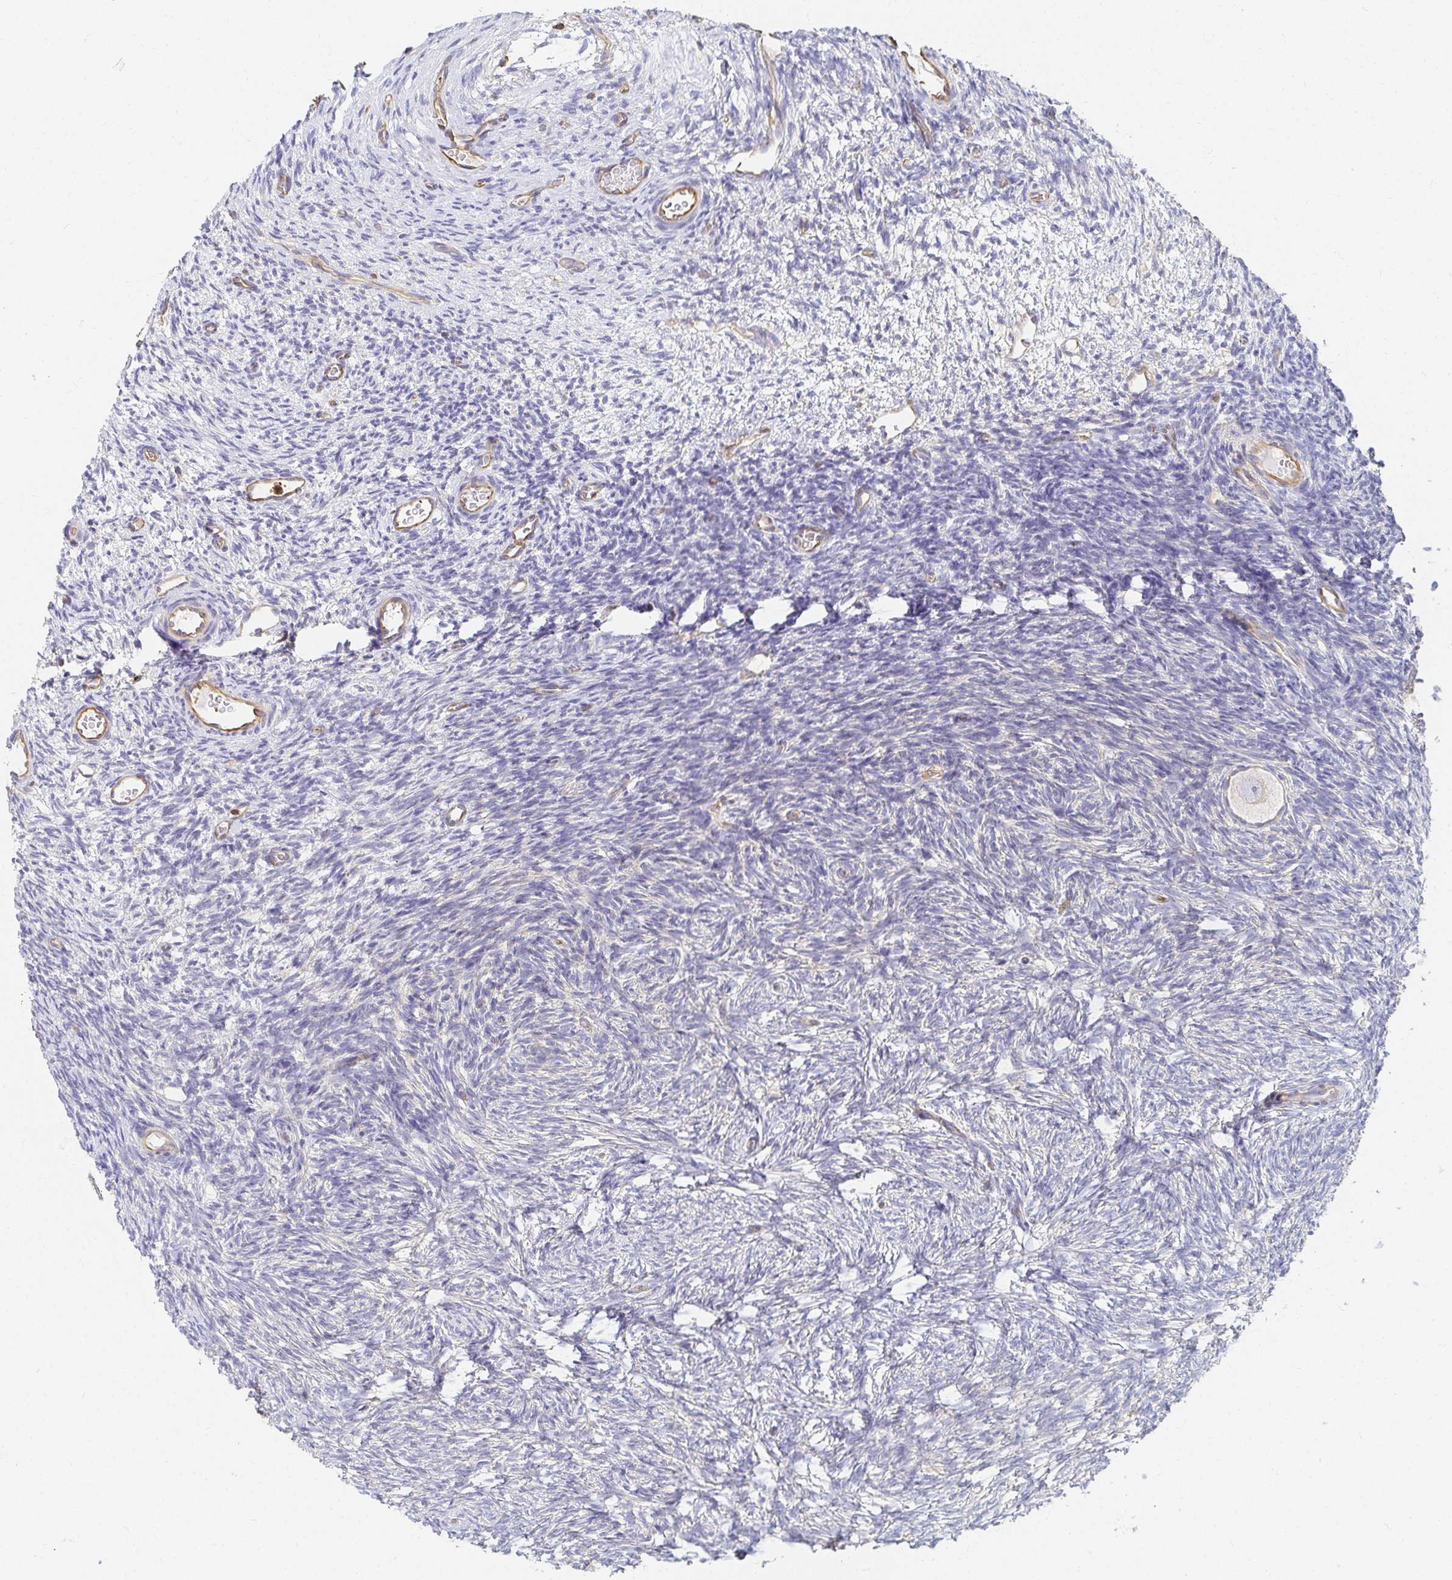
{"staining": {"intensity": "negative", "quantity": "none", "location": "none"}, "tissue": "ovary", "cell_type": "Follicle cells", "image_type": "normal", "snomed": [{"axis": "morphology", "description": "Normal tissue, NOS"}, {"axis": "topography", "description": "Ovary"}], "caption": "Follicle cells are negative for protein expression in unremarkable human ovary.", "gene": "TSPAN19", "patient": {"sex": "female", "age": 34}}